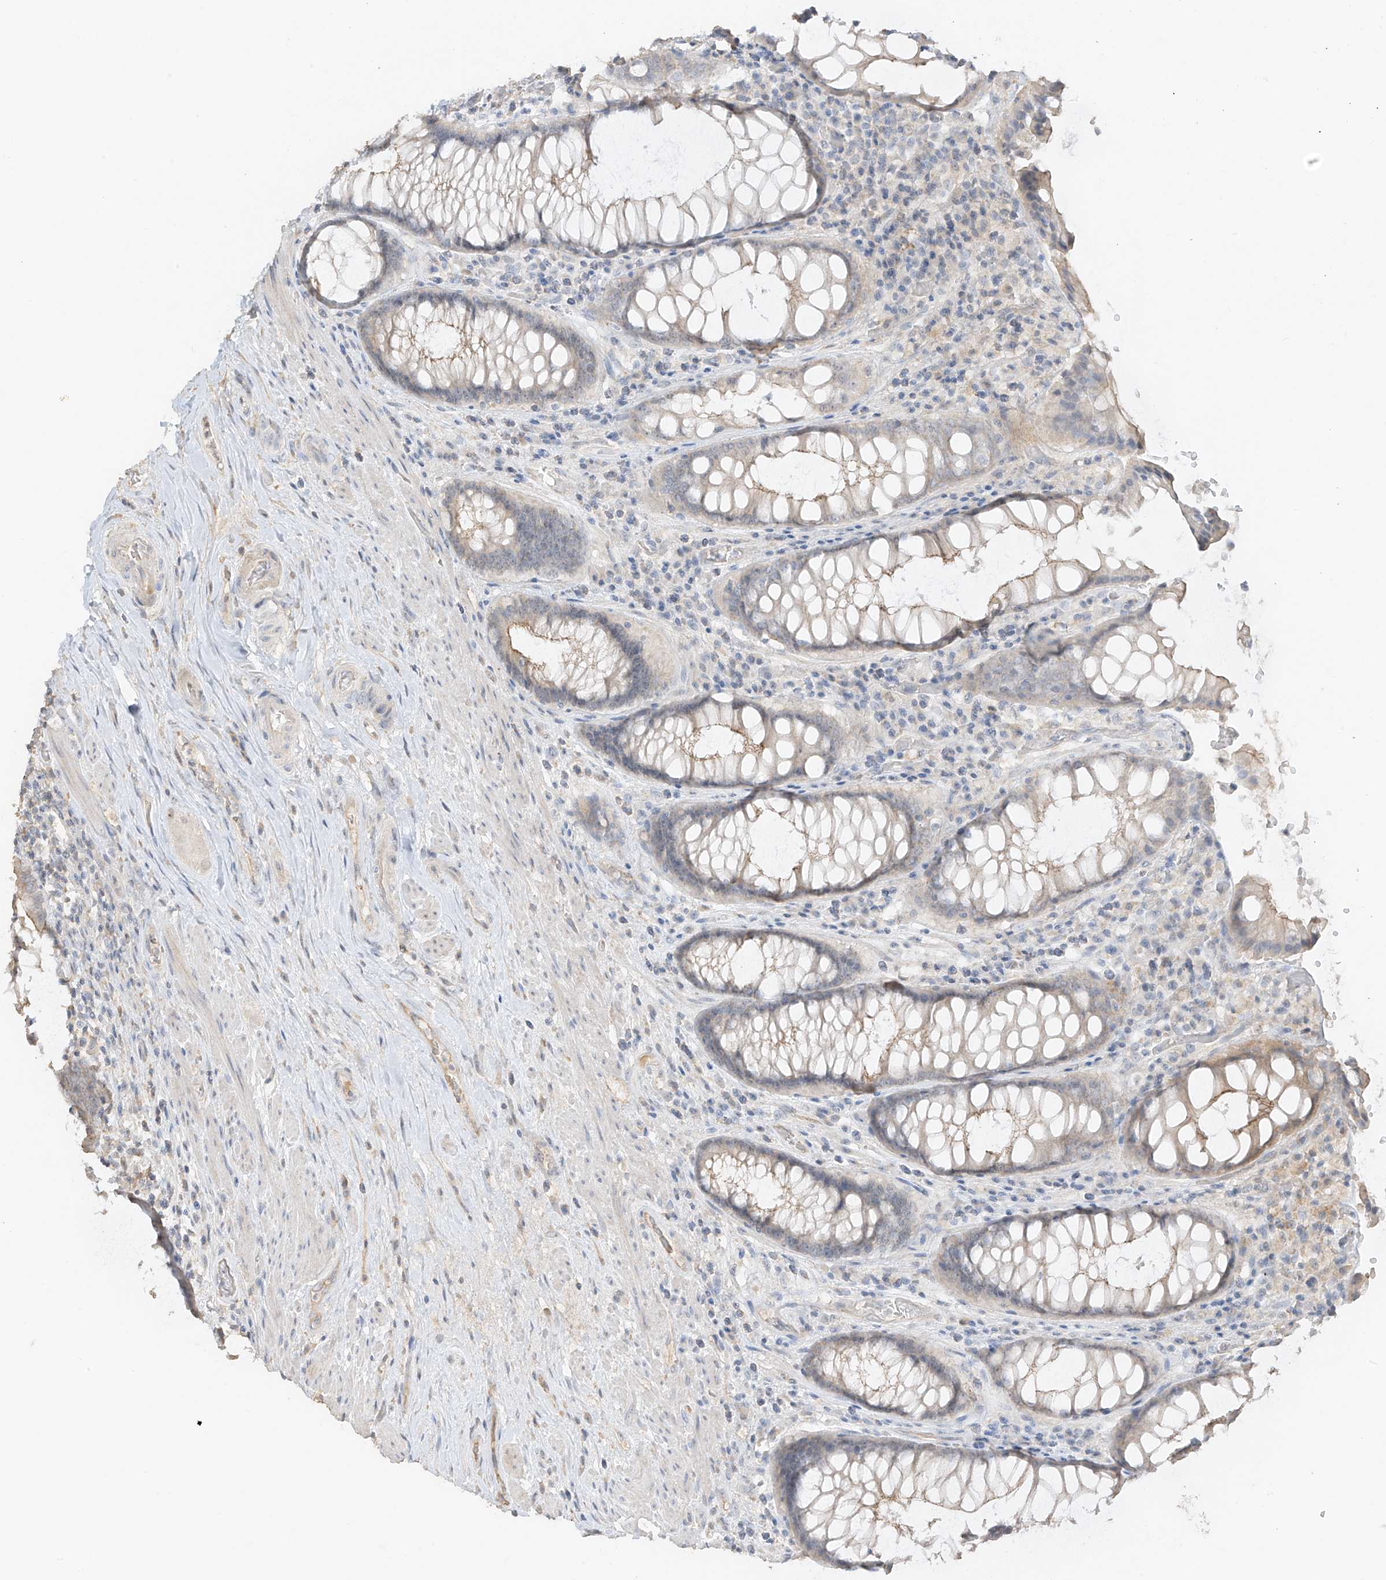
{"staining": {"intensity": "moderate", "quantity": "<25%", "location": "cytoplasmic/membranous"}, "tissue": "rectum", "cell_type": "Glandular cells", "image_type": "normal", "snomed": [{"axis": "morphology", "description": "Normal tissue, NOS"}, {"axis": "topography", "description": "Rectum"}], "caption": "A photomicrograph of human rectum stained for a protein displays moderate cytoplasmic/membranous brown staining in glandular cells. The staining was performed using DAB, with brown indicating positive protein expression. Nuclei are stained blue with hematoxylin.", "gene": "ZBTB41", "patient": {"sex": "male", "age": 64}}